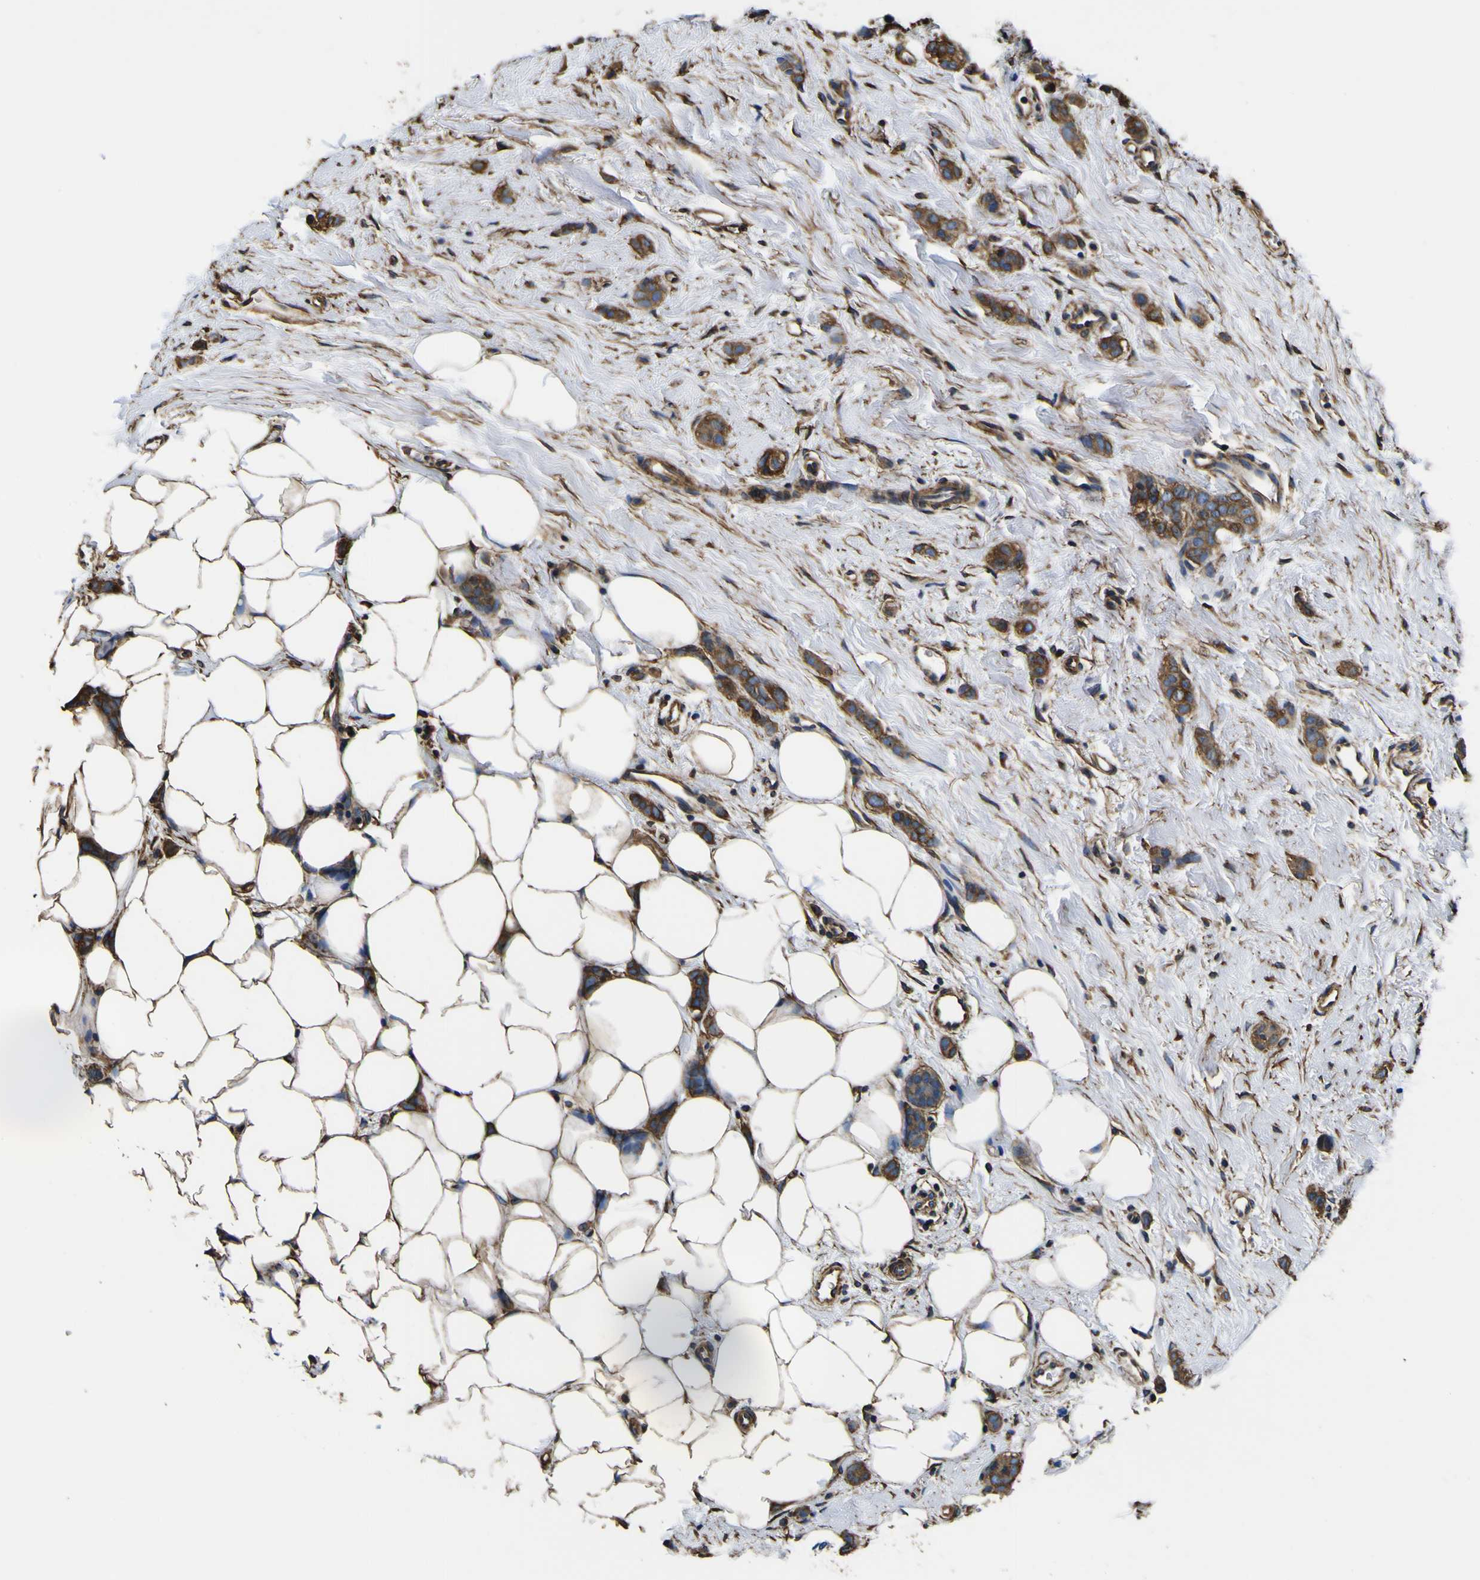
{"staining": {"intensity": "moderate", "quantity": ">75%", "location": "cytoplasmic/membranous"}, "tissue": "breast cancer", "cell_type": "Tumor cells", "image_type": "cancer", "snomed": [{"axis": "morphology", "description": "Lobular carcinoma"}, {"axis": "topography", "description": "Skin"}, {"axis": "topography", "description": "Breast"}], "caption": "The photomicrograph demonstrates immunohistochemical staining of lobular carcinoma (breast). There is moderate cytoplasmic/membranous positivity is present in about >75% of tumor cells.", "gene": "TUBA1B", "patient": {"sex": "female", "age": 46}}